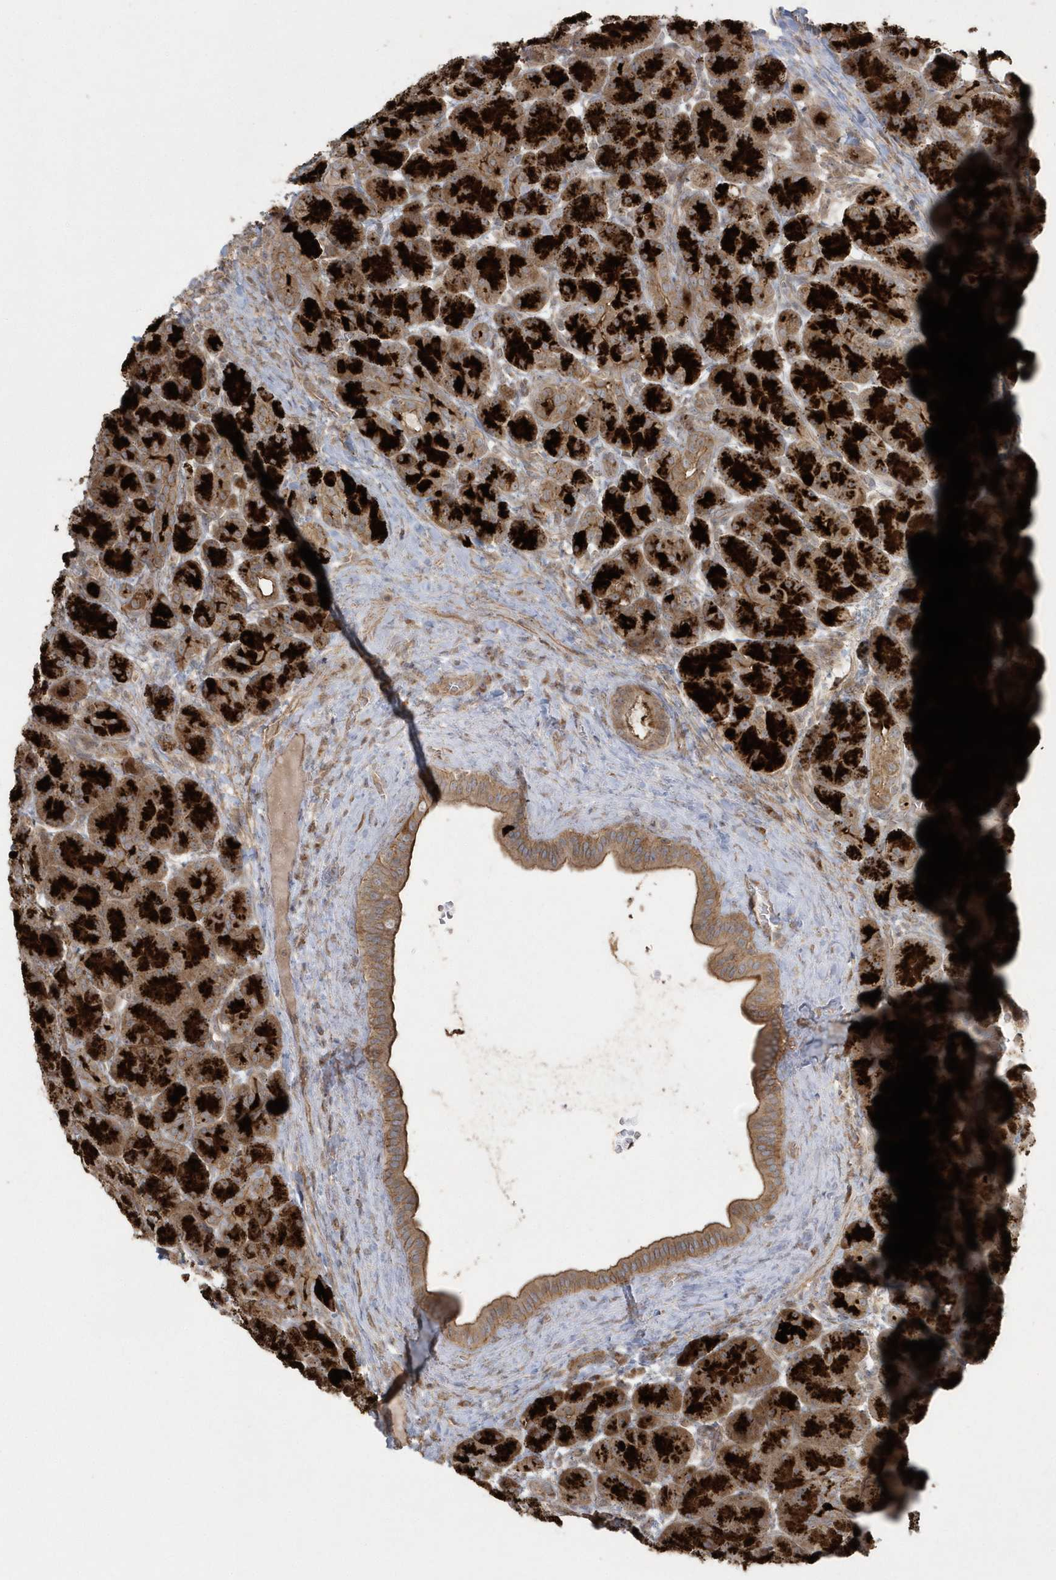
{"staining": {"intensity": "strong", "quantity": ">75%", "location": "cytoplasmic/membranous"}, "tissue": "pancreas", "cell_type": "Exocrine glandular cells", "image_type": "normal", "snomed": [{"axis": "morphology", "description": "Normal tissue, NOS"}, {"axis": "topography", "description": "Pancreas"}], "caption": "A histopathology image of human pancreas stained for a protein shows strong cytoplasmic/membranous brown staining in exocrine glandular cells.", "gene": "ARMC8", "patient": {"sex": "male", "age": 63}}